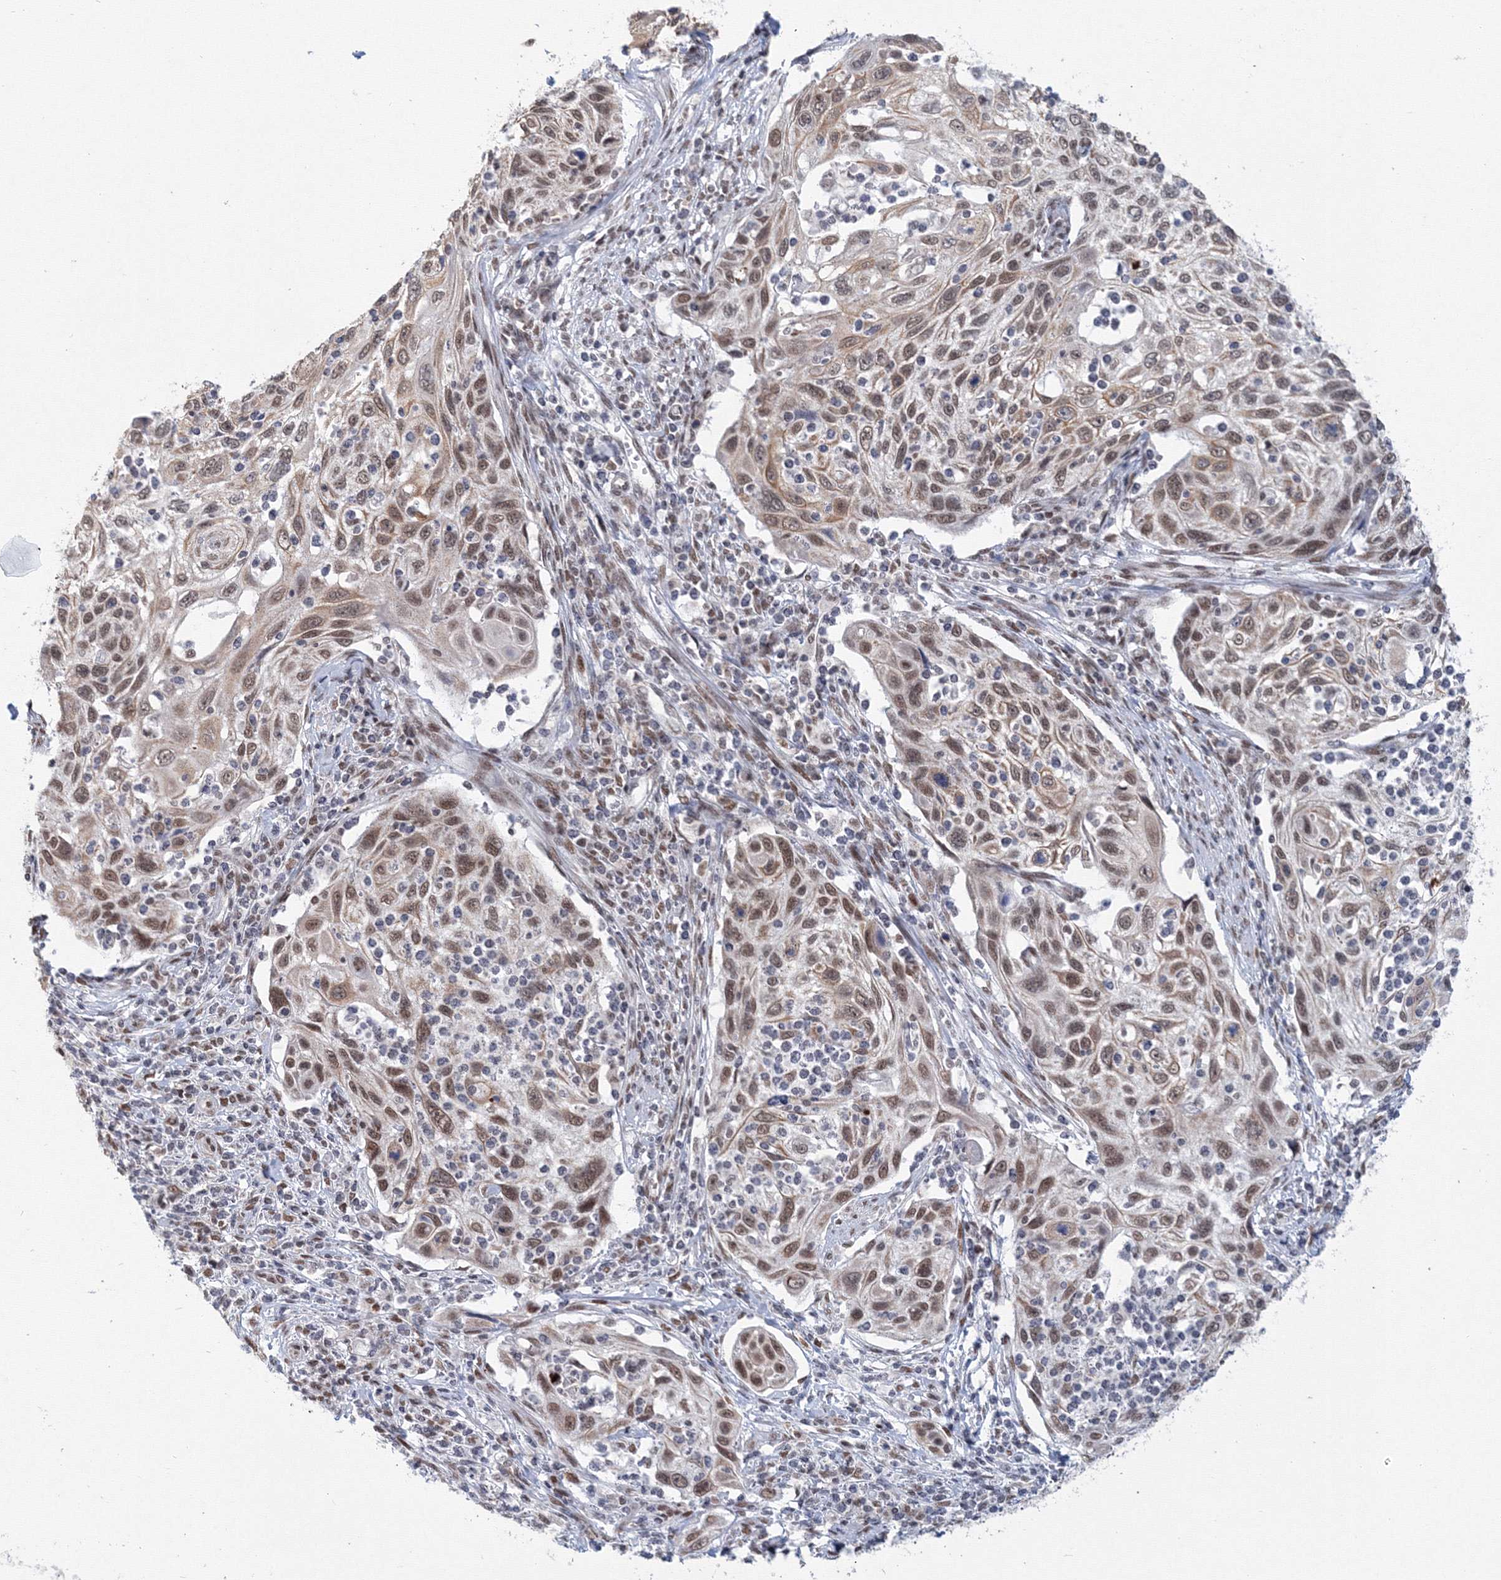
{"staining": {"intensity": "moderate", "quantity": ">75%", "location": "nuclear"}, "tissue": "cervical cancer", "cell_type": "Tumor cells", "image_type": "cancer", "snomed": [{"axis": "morphology", "description": "Squamous cell carcinoma, NOS"}, {"axis": "topography", "description": "Cervix"}], "caption": "This micrograph demonstrates cervical cancer stained with immunohistochemistry (IHC) to label a protein in brown. The nuclear of tumor cells show moderate positivity for the protein. Nuclei are counter-stained blue.", "gene": "SF3B6", "patient": {"sex": "female", "age": 70}}